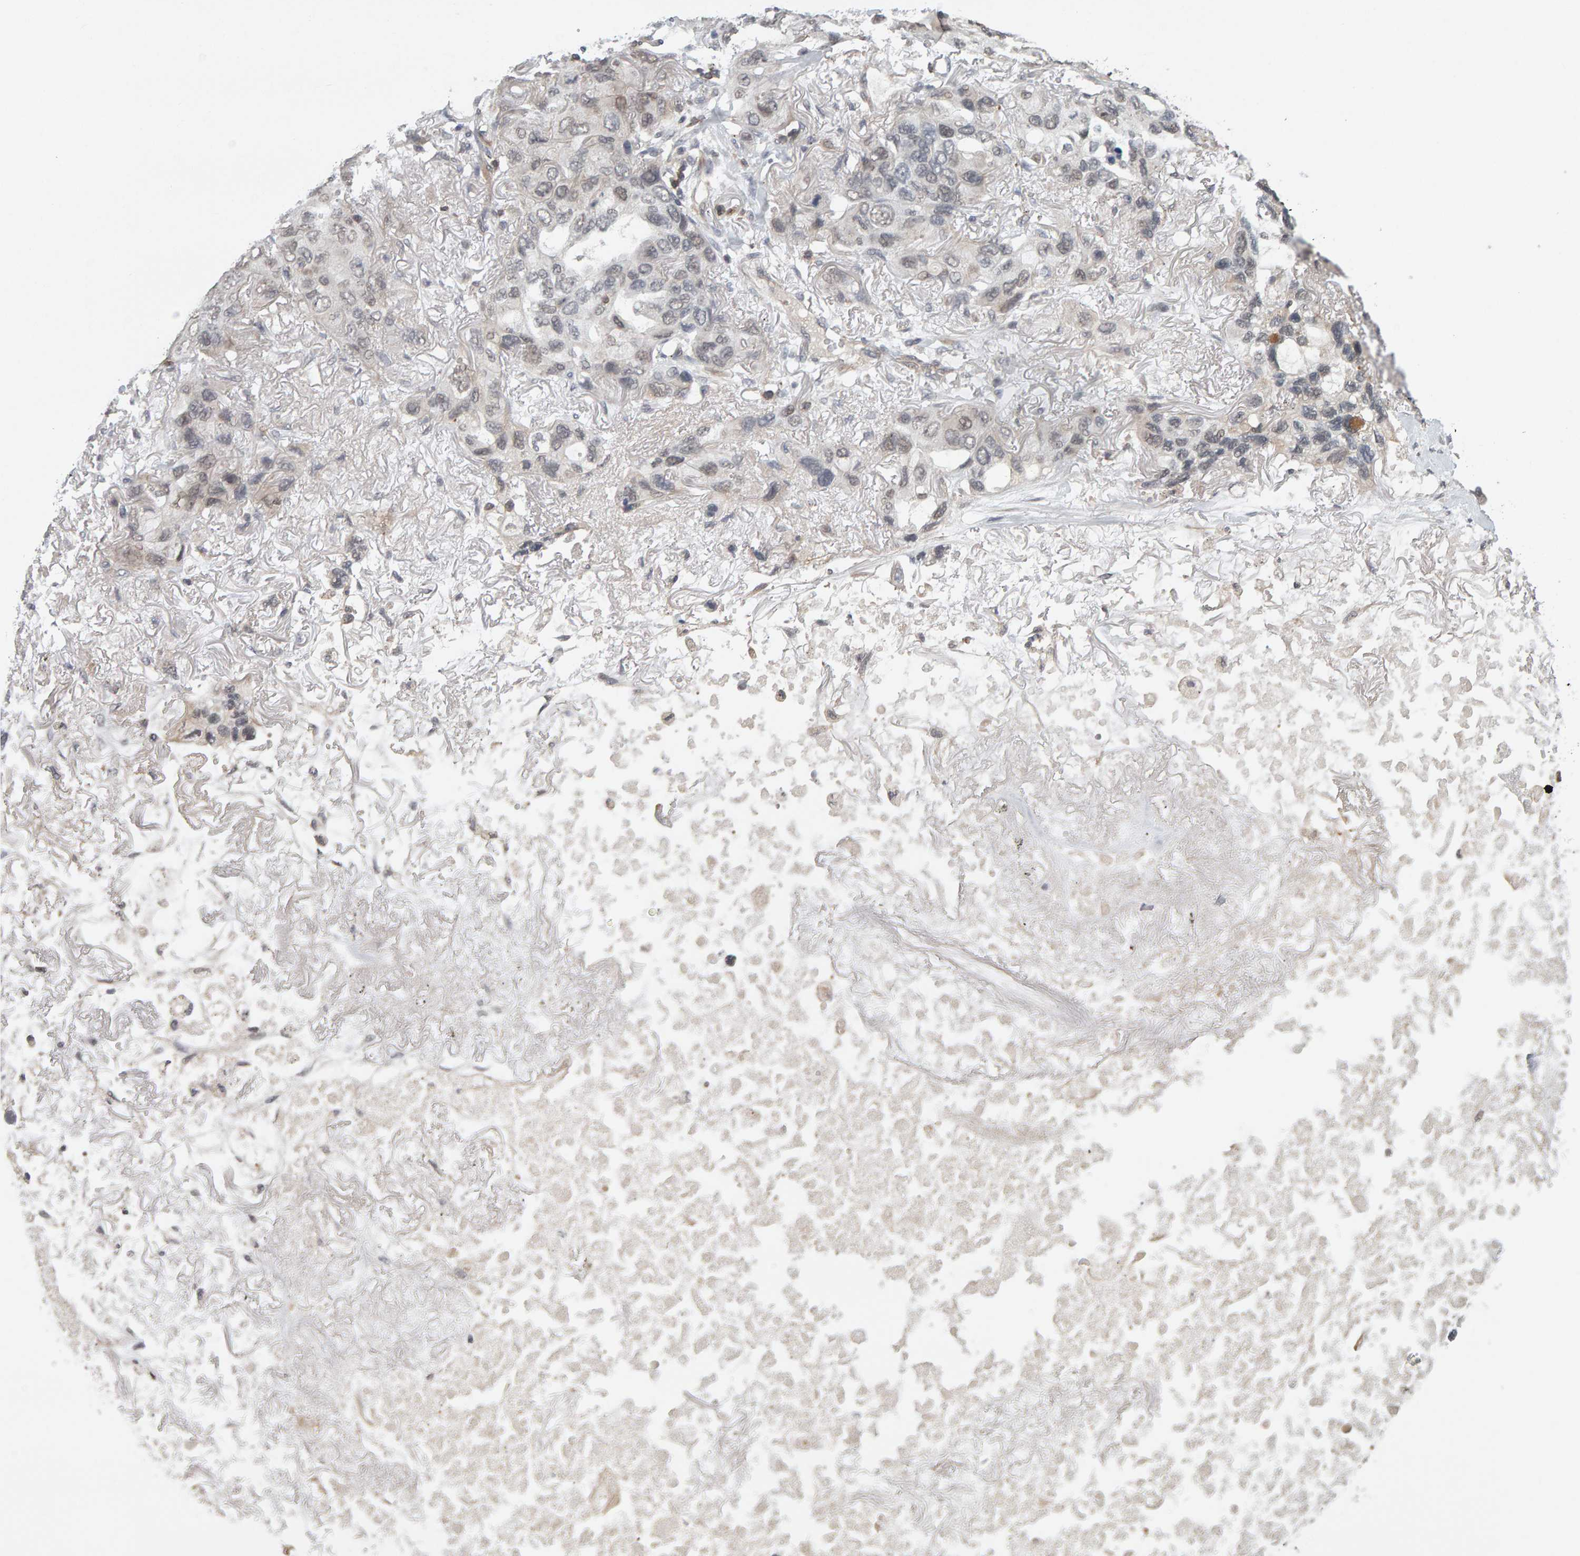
{"staining": {"intensity": "moderate", "quantity": "25%-75%", "location": "cytoplasmic/membranous"}, "tissue": "lung cancer", "cell_type": "Tumor cells", "image_type": "cancer", "snomed": [{"axis": "morphology", "description": "Squamous cell carcinoma, NOS"}, {"axis": "topography", "description": "Lung"}], "caption": "Immunohistochemical staining of lung squamous cell carcinoma reveals medium levels of moderate cytoplasmic/membranous protein expression in approximately 25%-75% of tumor cells.", "gene": "TEFM", "patient": {"sex": "female", "age": 73}}